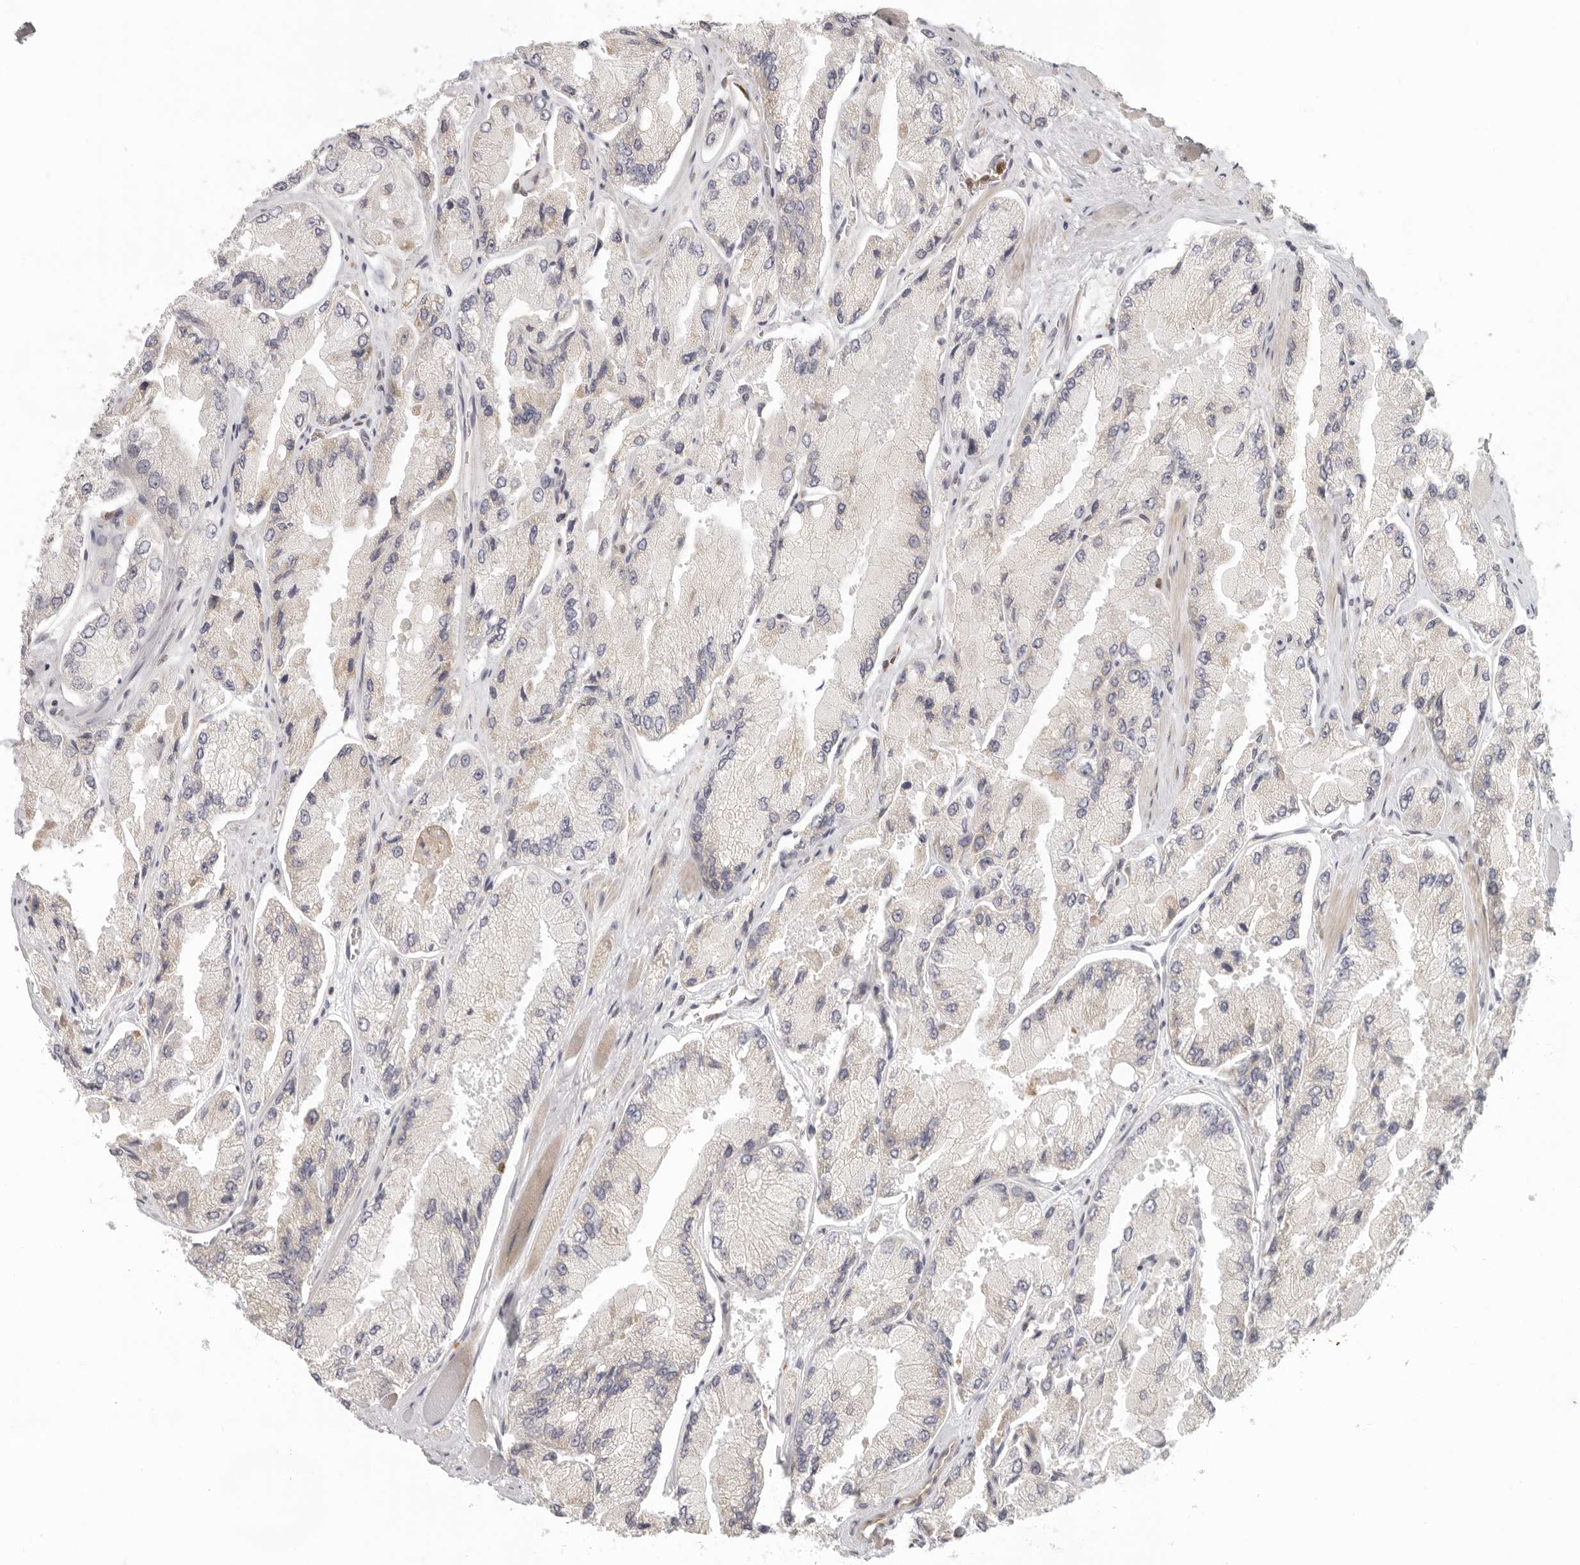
{"staining": {"intensity": "negative", "quantity": "none", "location": "none"}, "tissue": "prostate cancer", "cell_type": "Tumor cells", "image_type": "cancer", "snomed": [{"axis": "morphology", "description": "Adenocarcinoma, High grade"}, {"axis": "topography", "description": "Prostate"}], "caption": "High magnification brightfield microscopy of prostate adenocarcinoma (high-grade) stained with DAB (3,3'-diaminobenzidine) (brown) and counterstained with hematoxylin (blue): tumor cells show no significant expression. (DAB IHC, high magnification).", "gene": "AHDC1", "patient": {"sex": "male", "age": 58}}